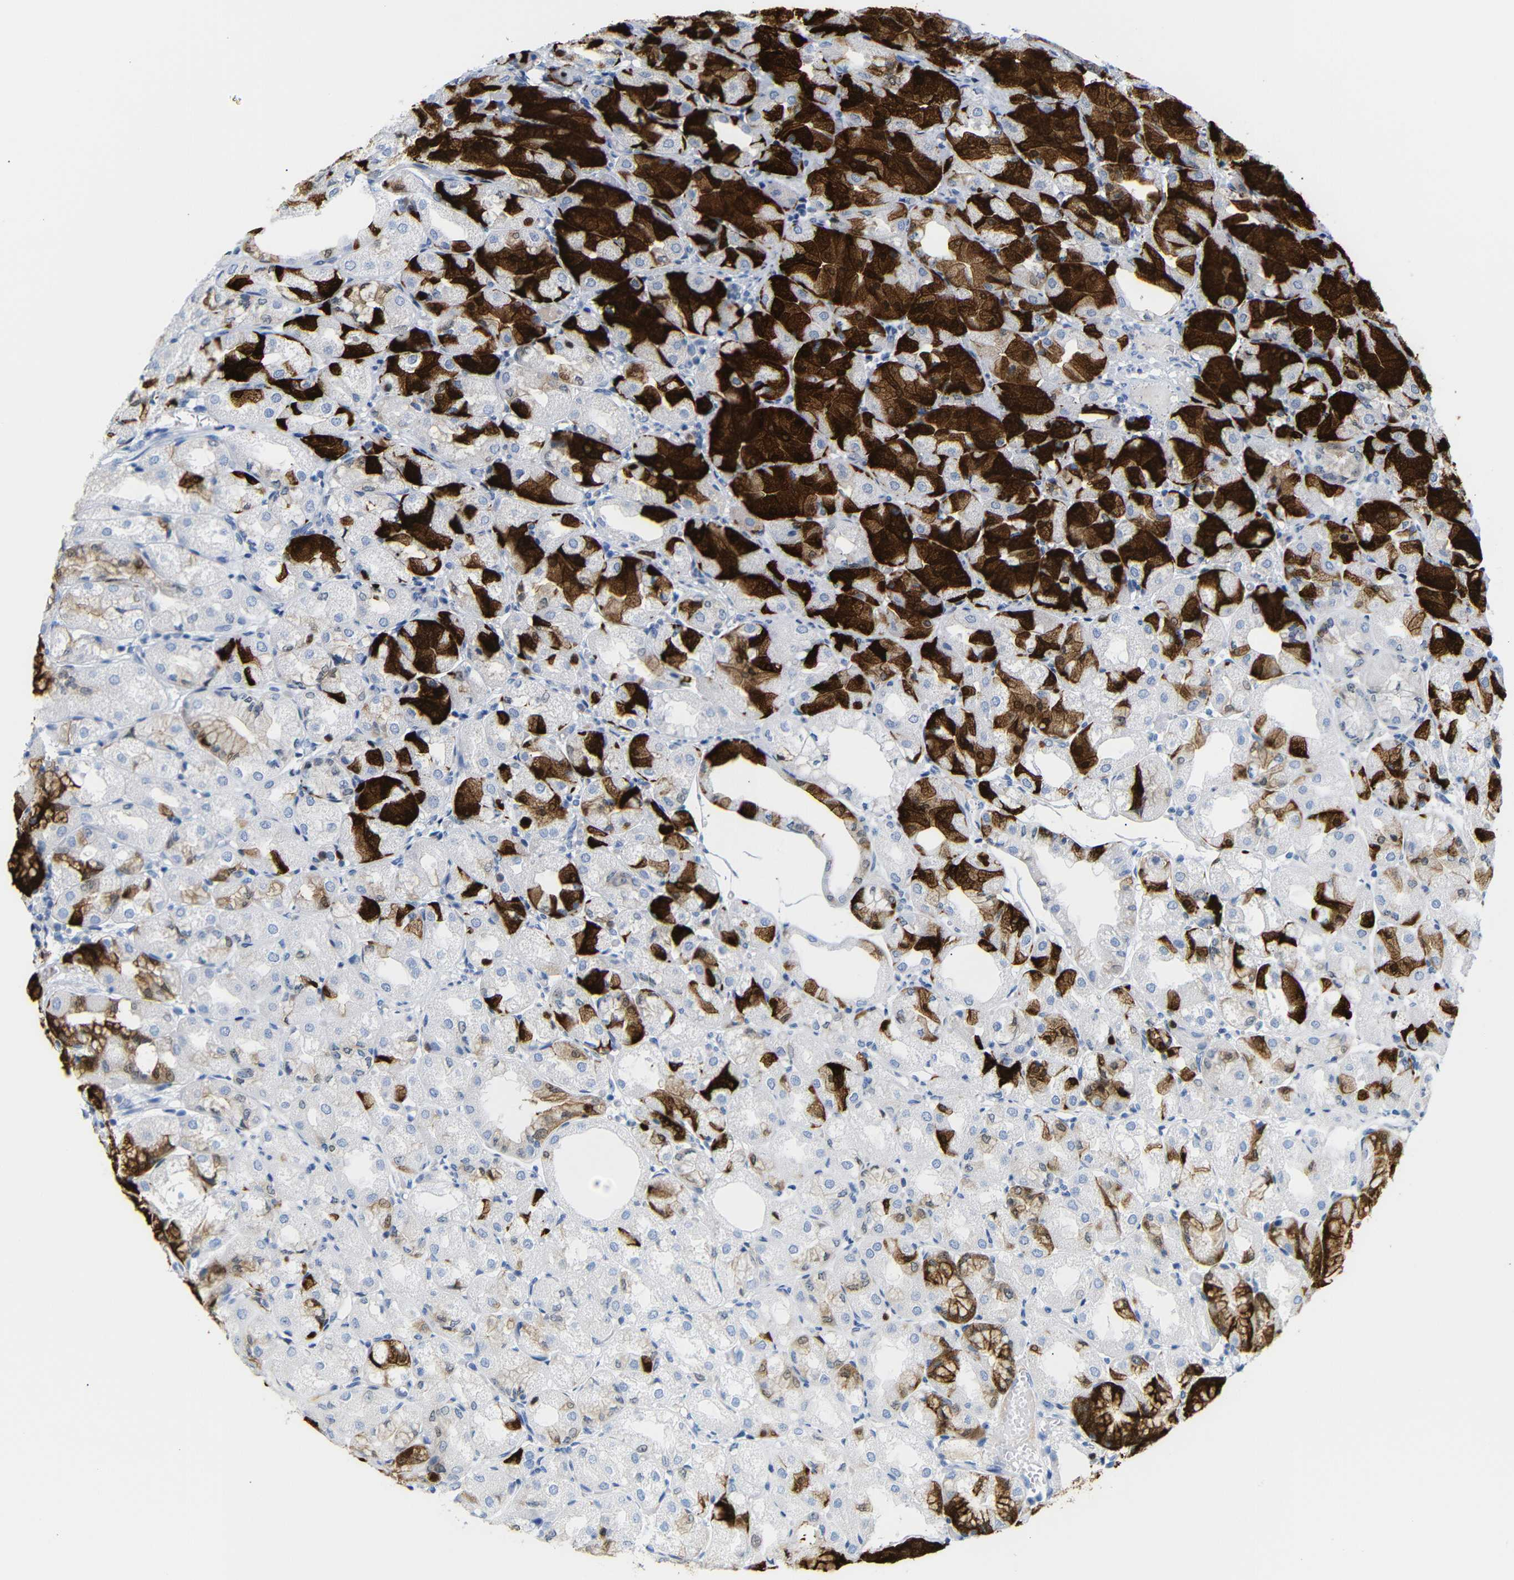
{"staining": {"intensity": "strong", "quantity": "25%-75%", "location": "cytoplasmic/membranous"}, "tissue": "stomach", "cell_type": "Glandular cells", "image_type": "normal", "snomed": [{"axis": "morphology", "description": "Normal tissue, NOS"}, {"axis": "topography", "description": "Stomach, upper"}], "caption": "DAB immunohistochemical staining of benign stomach demonstrates strong cytoplasmic/membranous protein positivity in approximately 25%-75% of glandular cells.", "gene": "MT1A", "patient": {"sex": "male", "age": 72}}